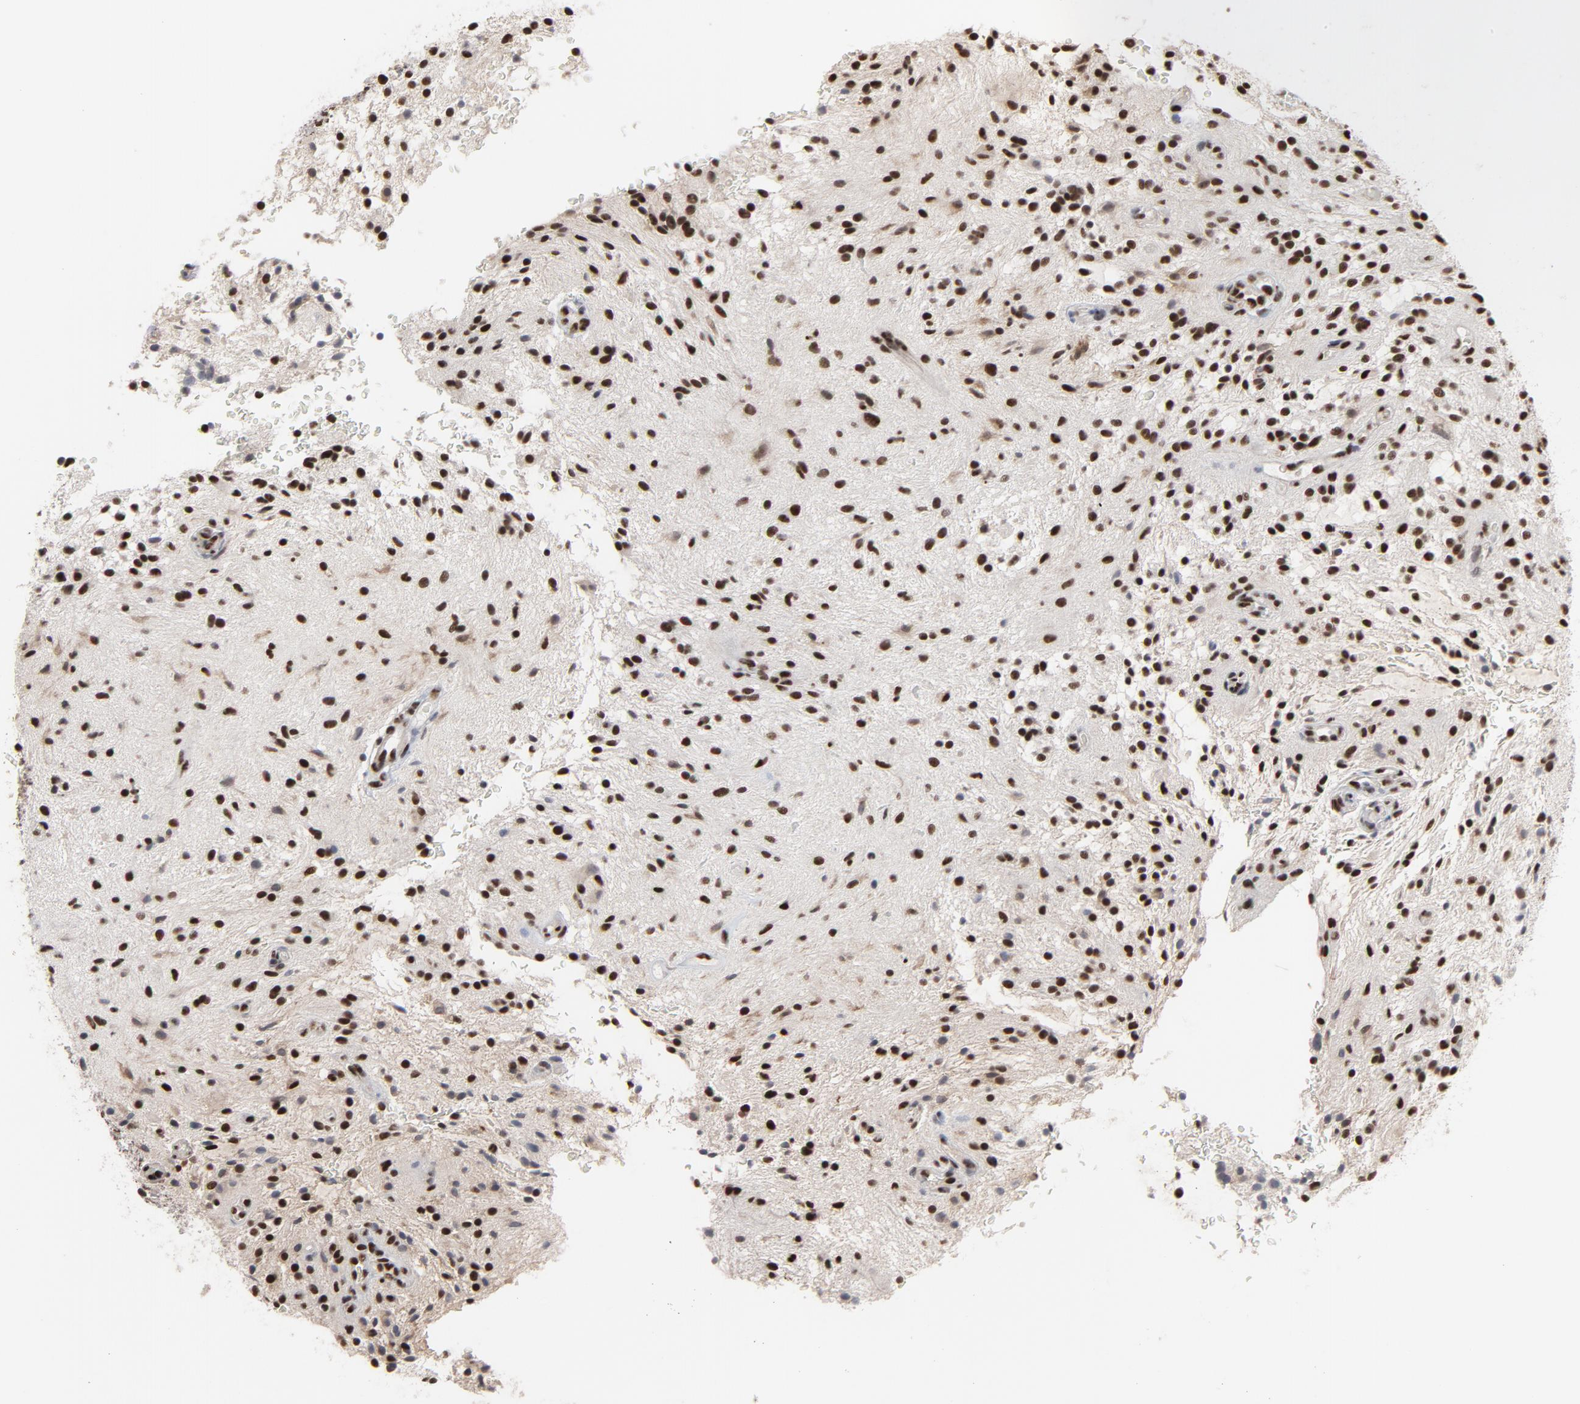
{"staining": {"intensity": "strong", "quantity": ">75%", "location": "nuclear"}, "tissue": "glioma", "cell_type": "Tumor cells", "image_type": "cancer", "snomed": [{"axis": "morphology", "description": "Glioma, malignant, NOS"}, {"axis": "topography", "description": "Cerebellum"}], "caption": "Immunohistochemistry of glioma (malignant) shows high levels of strong nuclear expression in about >75% of tumor cells.", "gene": "MRE11", "patient": {"sex": "female", "age": 10}}